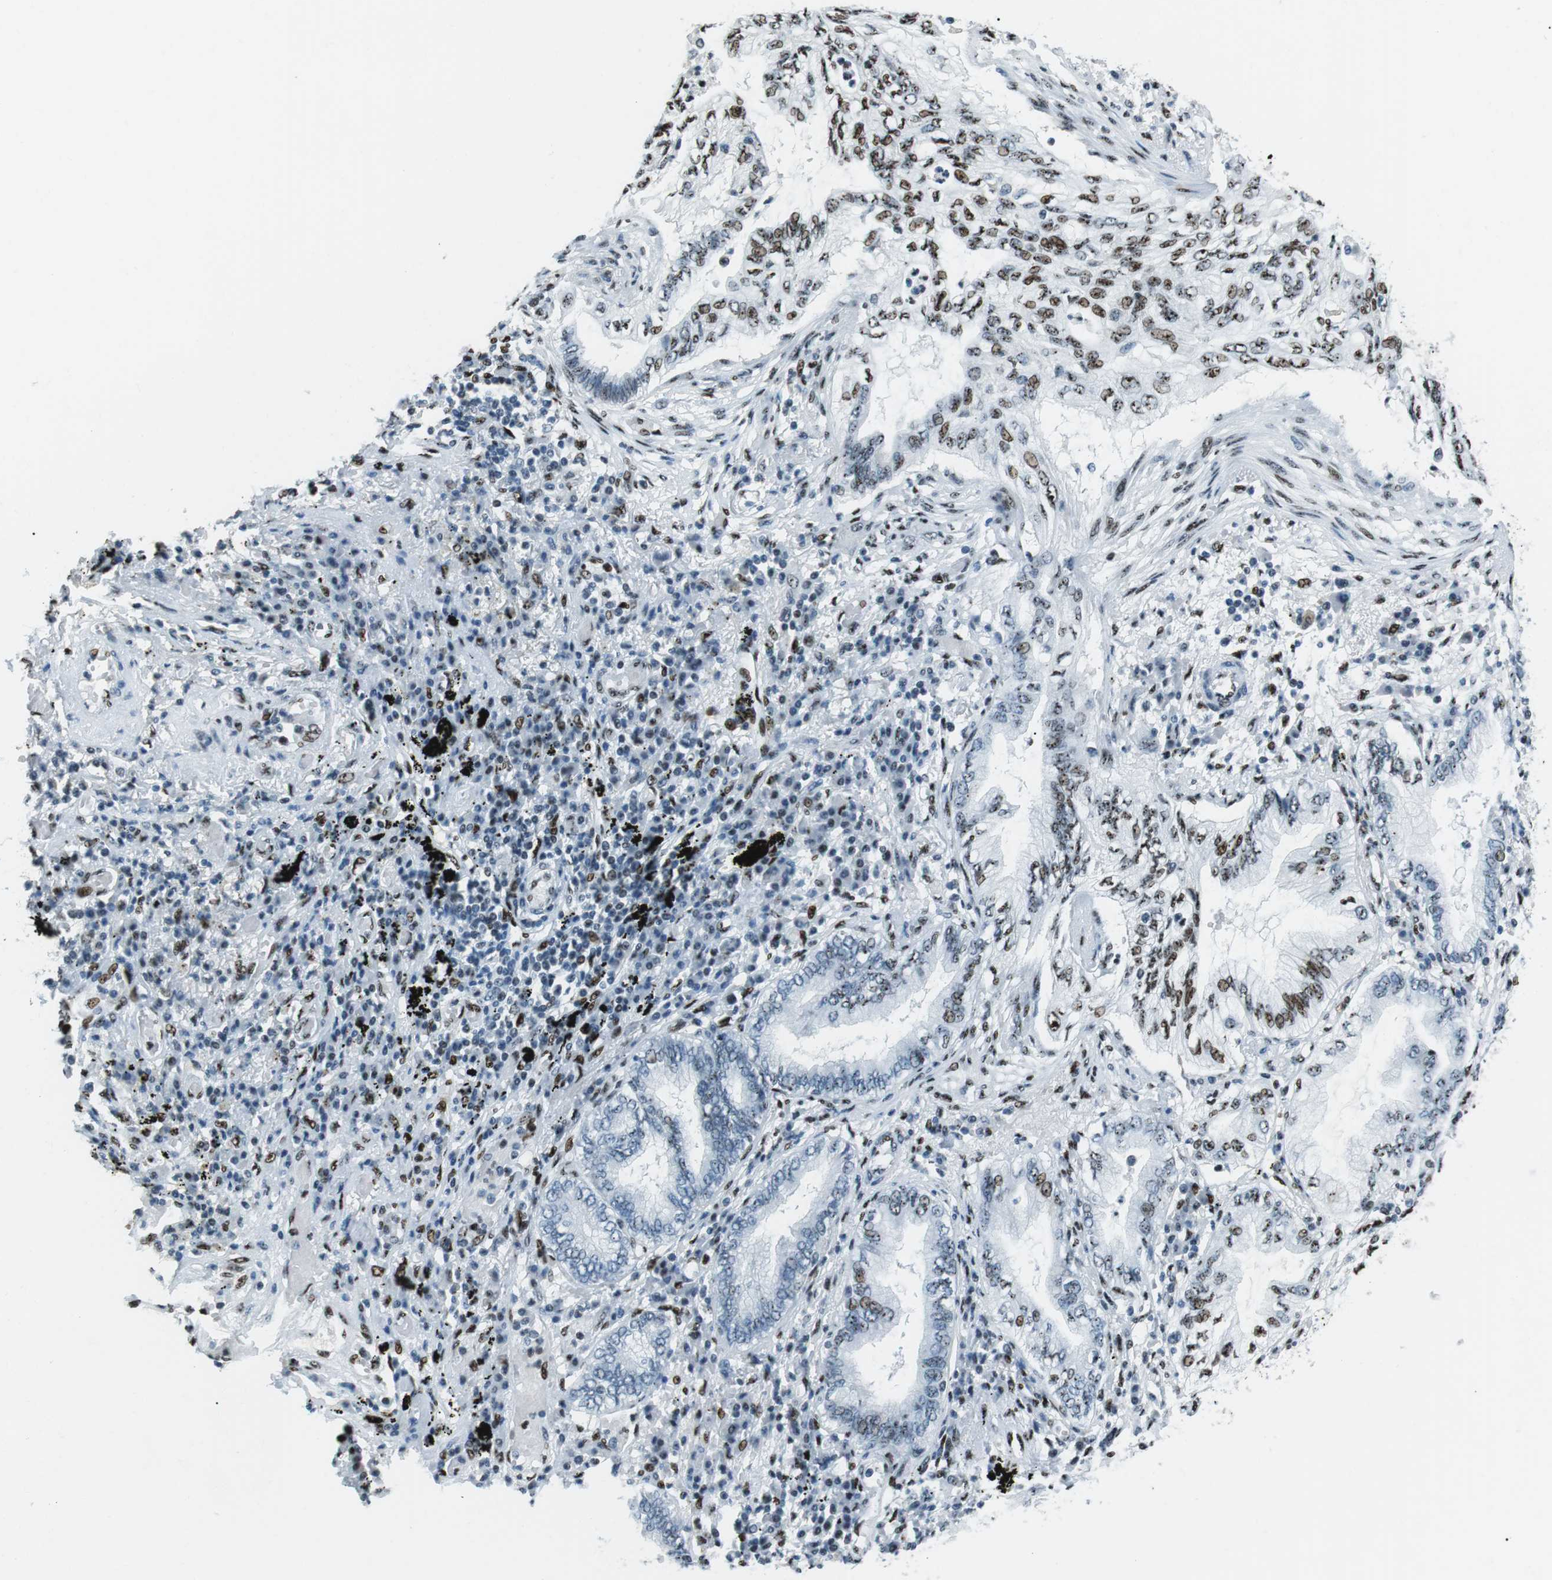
{"staining": {"intensity": "moderate", "quantity": "25%-75%", "location": "nuclear"}, "tissue": "lung cancer", "cell_type": "Tumor cells", "image_type": "cancer", "snomed": [{"axis": "morphology", "description": "Normal tissue, NOS"}, {"axis": "morphology", "description": "Adenocarcinoma, NOS"}, {"axis": "topography", "description": "Bronchus"}, {"axis": "topography", "description": "Lung"}], "caption": "Protein staining by immunohistochemistry exhibits moderate nuclear staining in approximately 25%-75% of tumor cells in lung cancer.", "gene": "PML", "patient": {"sex": "female", "age": 70}}